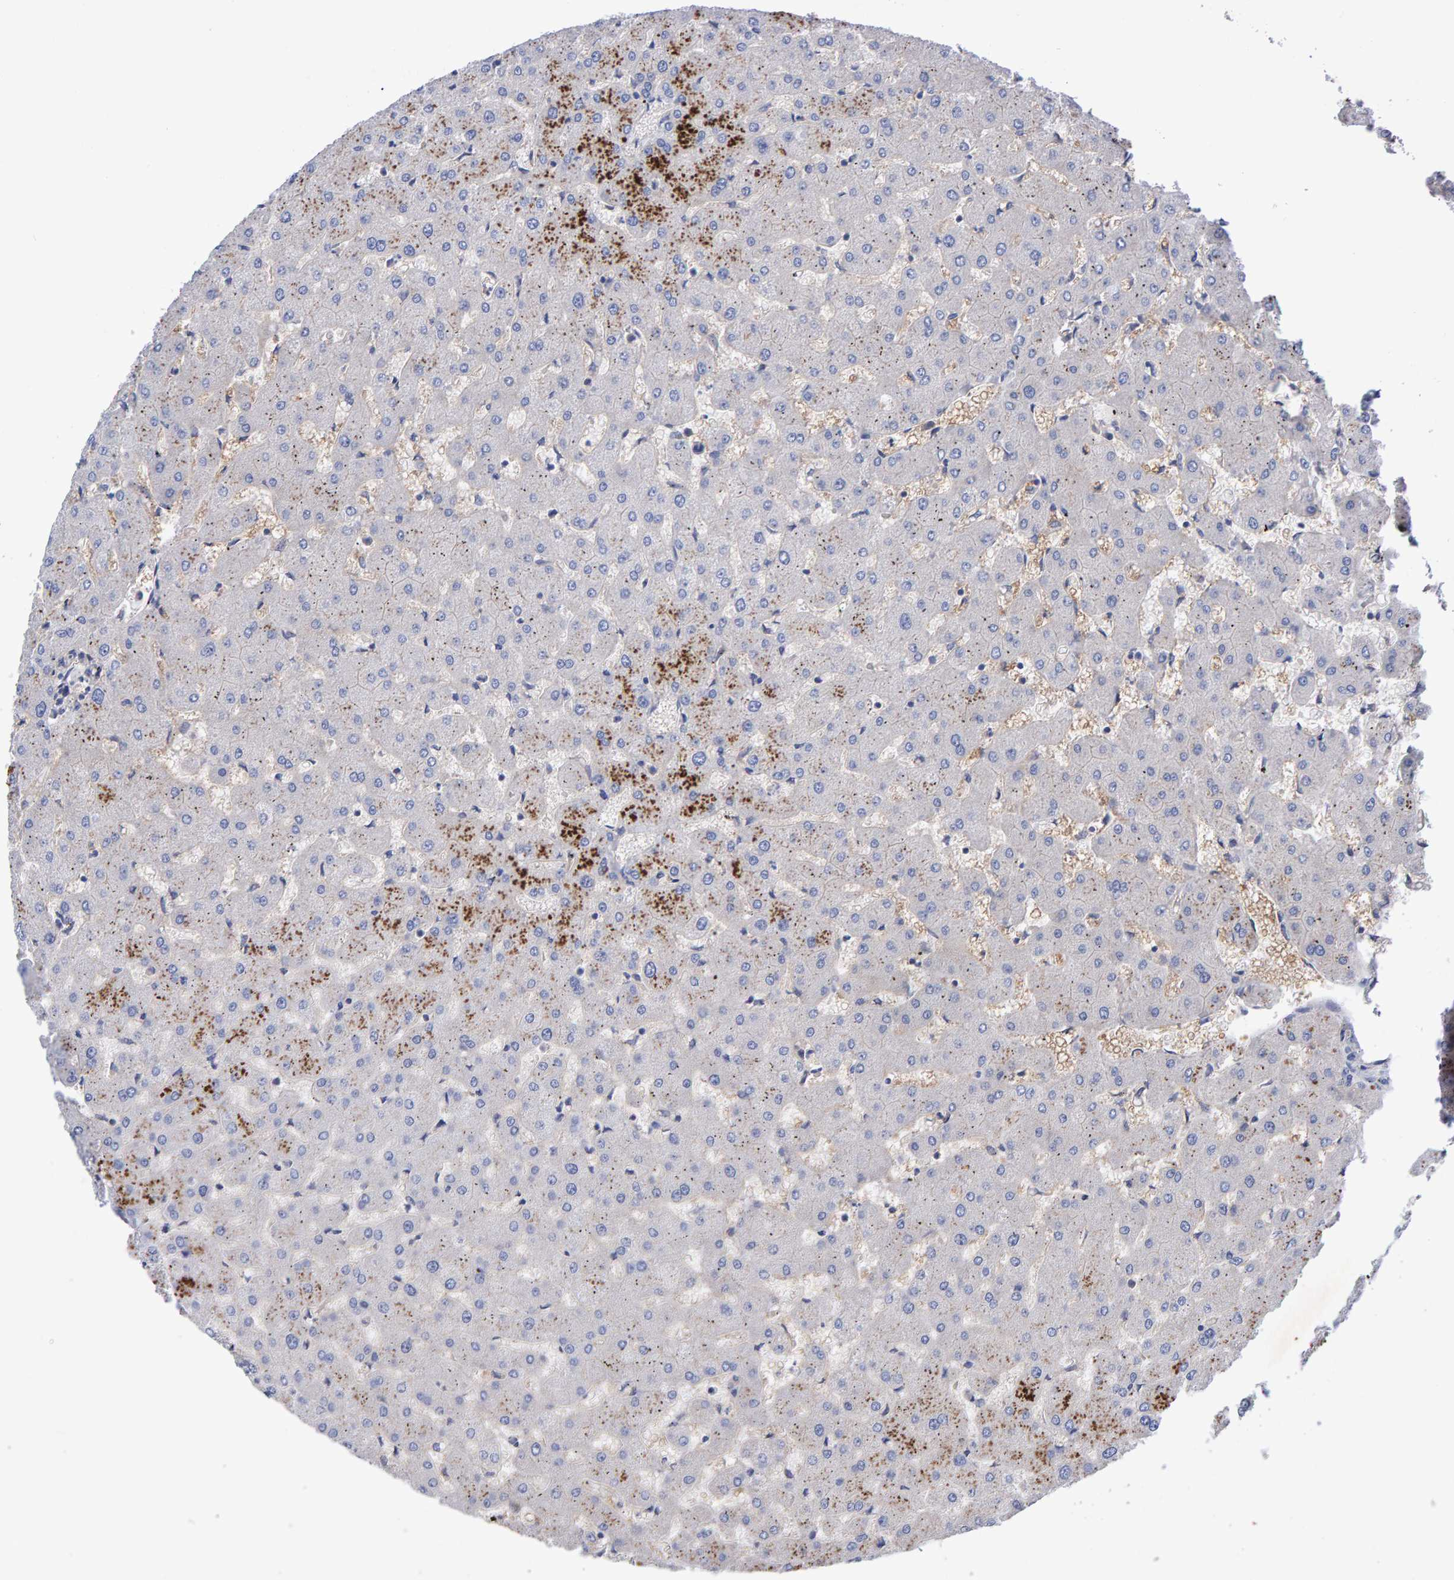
{"staining": {"intensity": "negative", "quantity": "none", "location": "none"}, "tissue": "liver", "cell_type": "Cholangiocytes", "image_type": "normal", "snomed": [{"axis": "morphology", "description": "Normal tissue, NOS"}, {"axis": "topography", "description": "Liver"}], "caption": "IHC micrograph of benign liver: liver stained with DAB (3,3'-diaminobenzidine) displays no significant protein expression in cholangiocytes. Nuclei are stained in blue.", "gene": "EFR3A", "patient": {"sex": "female", "age": 63}}